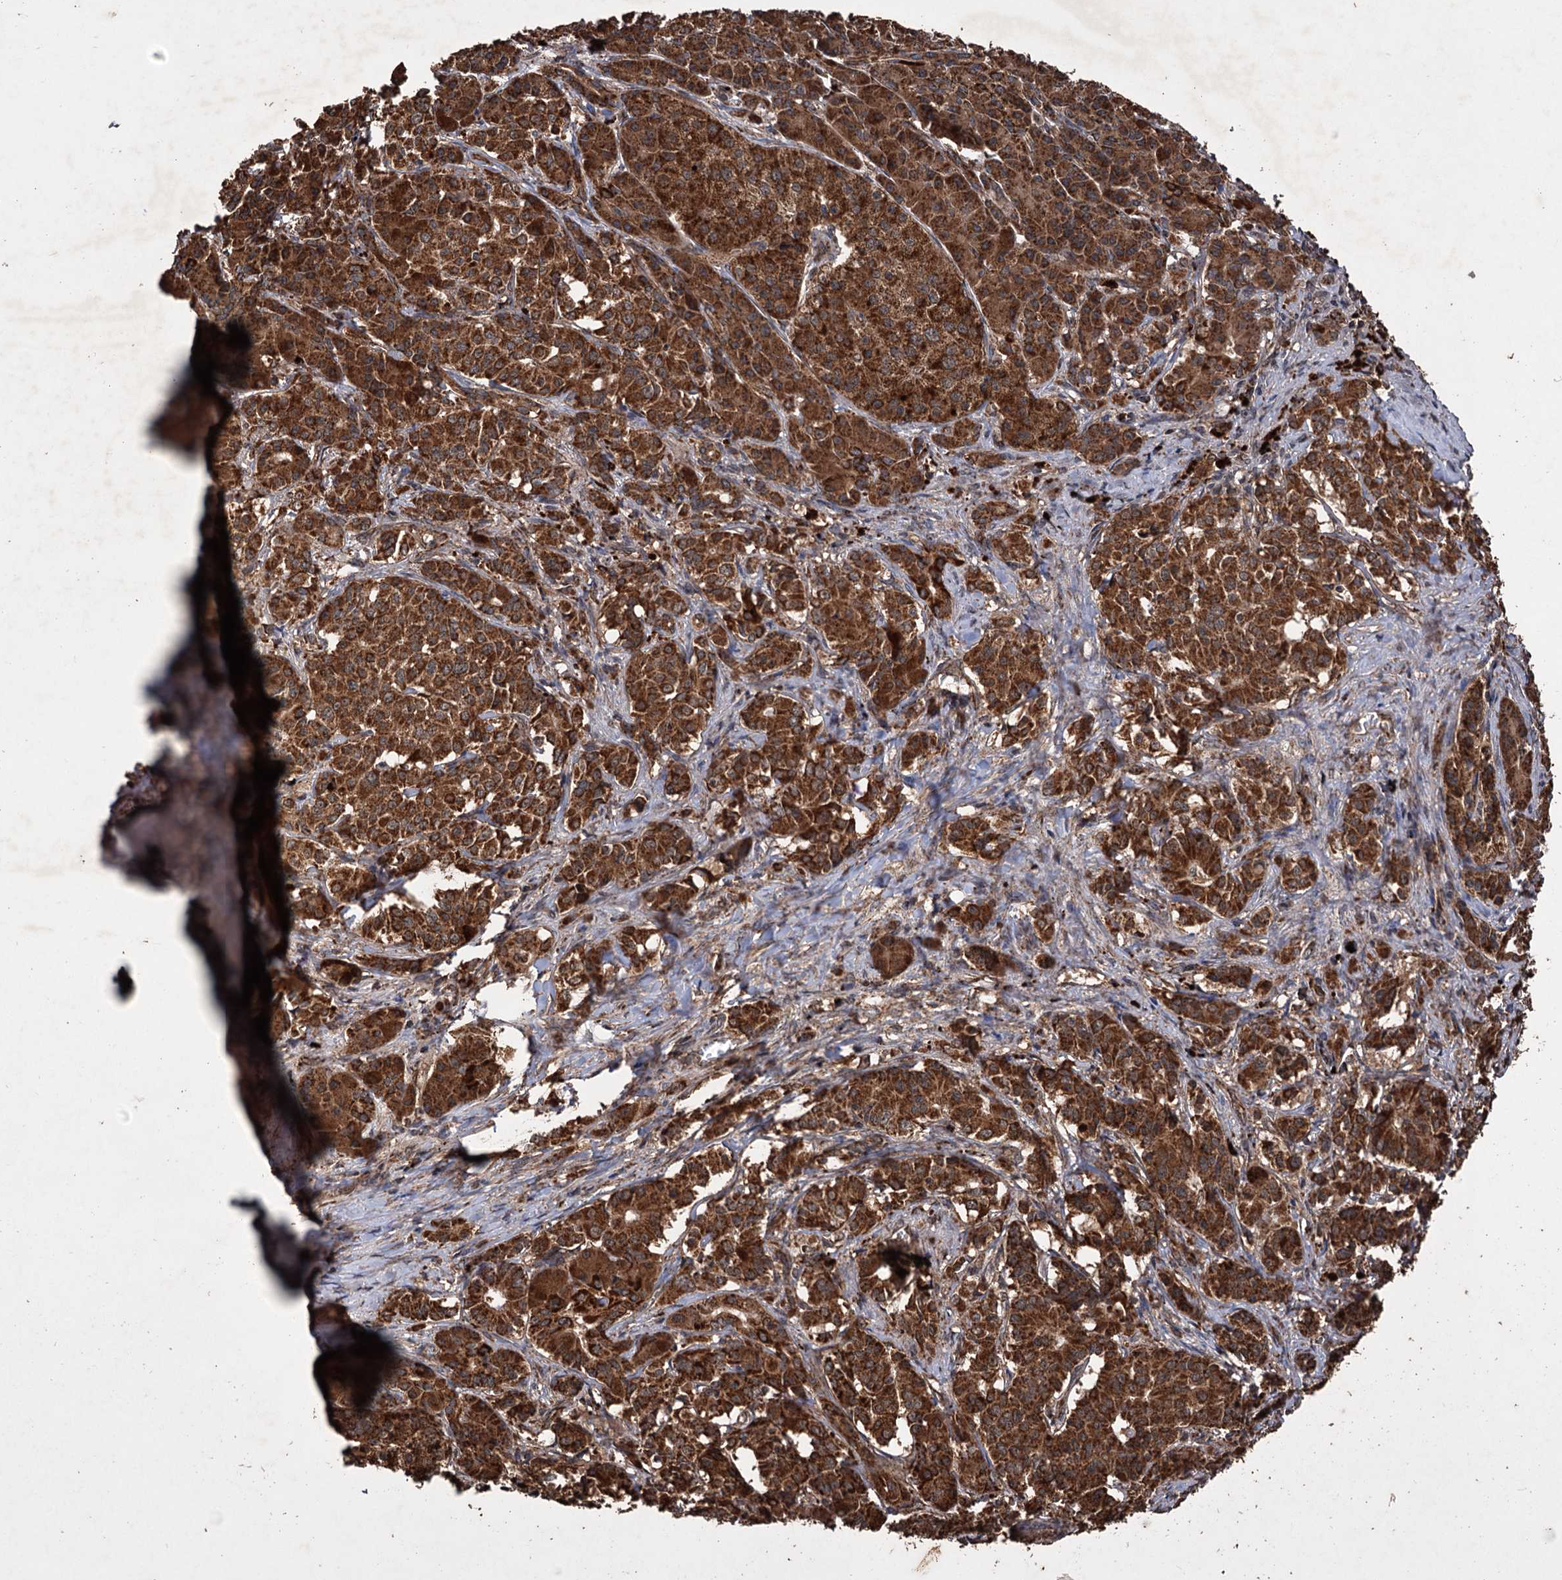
{"staining": {"intensity": "strong", "quantity": ">75%", "location": "cytoplasmic/membranous"}, "tissue": "pancreatic cancer", "cell_type": "Tumor cells", "image_type": "cancer", "snomed": [{"axis": "morphology", "description": "Adenocarcinoma, NOS"}, {"axis": "topography", "description": "Pancreas"}], "caption": "This is a micrograph of immunohistochemistry staining of pancreatic adenocarcinoma, which shows strong expression in the cytoplasmic/membranous of tumor cells.", "gene": "IPO4", "patient": {"sex": "female", "age": 74}}